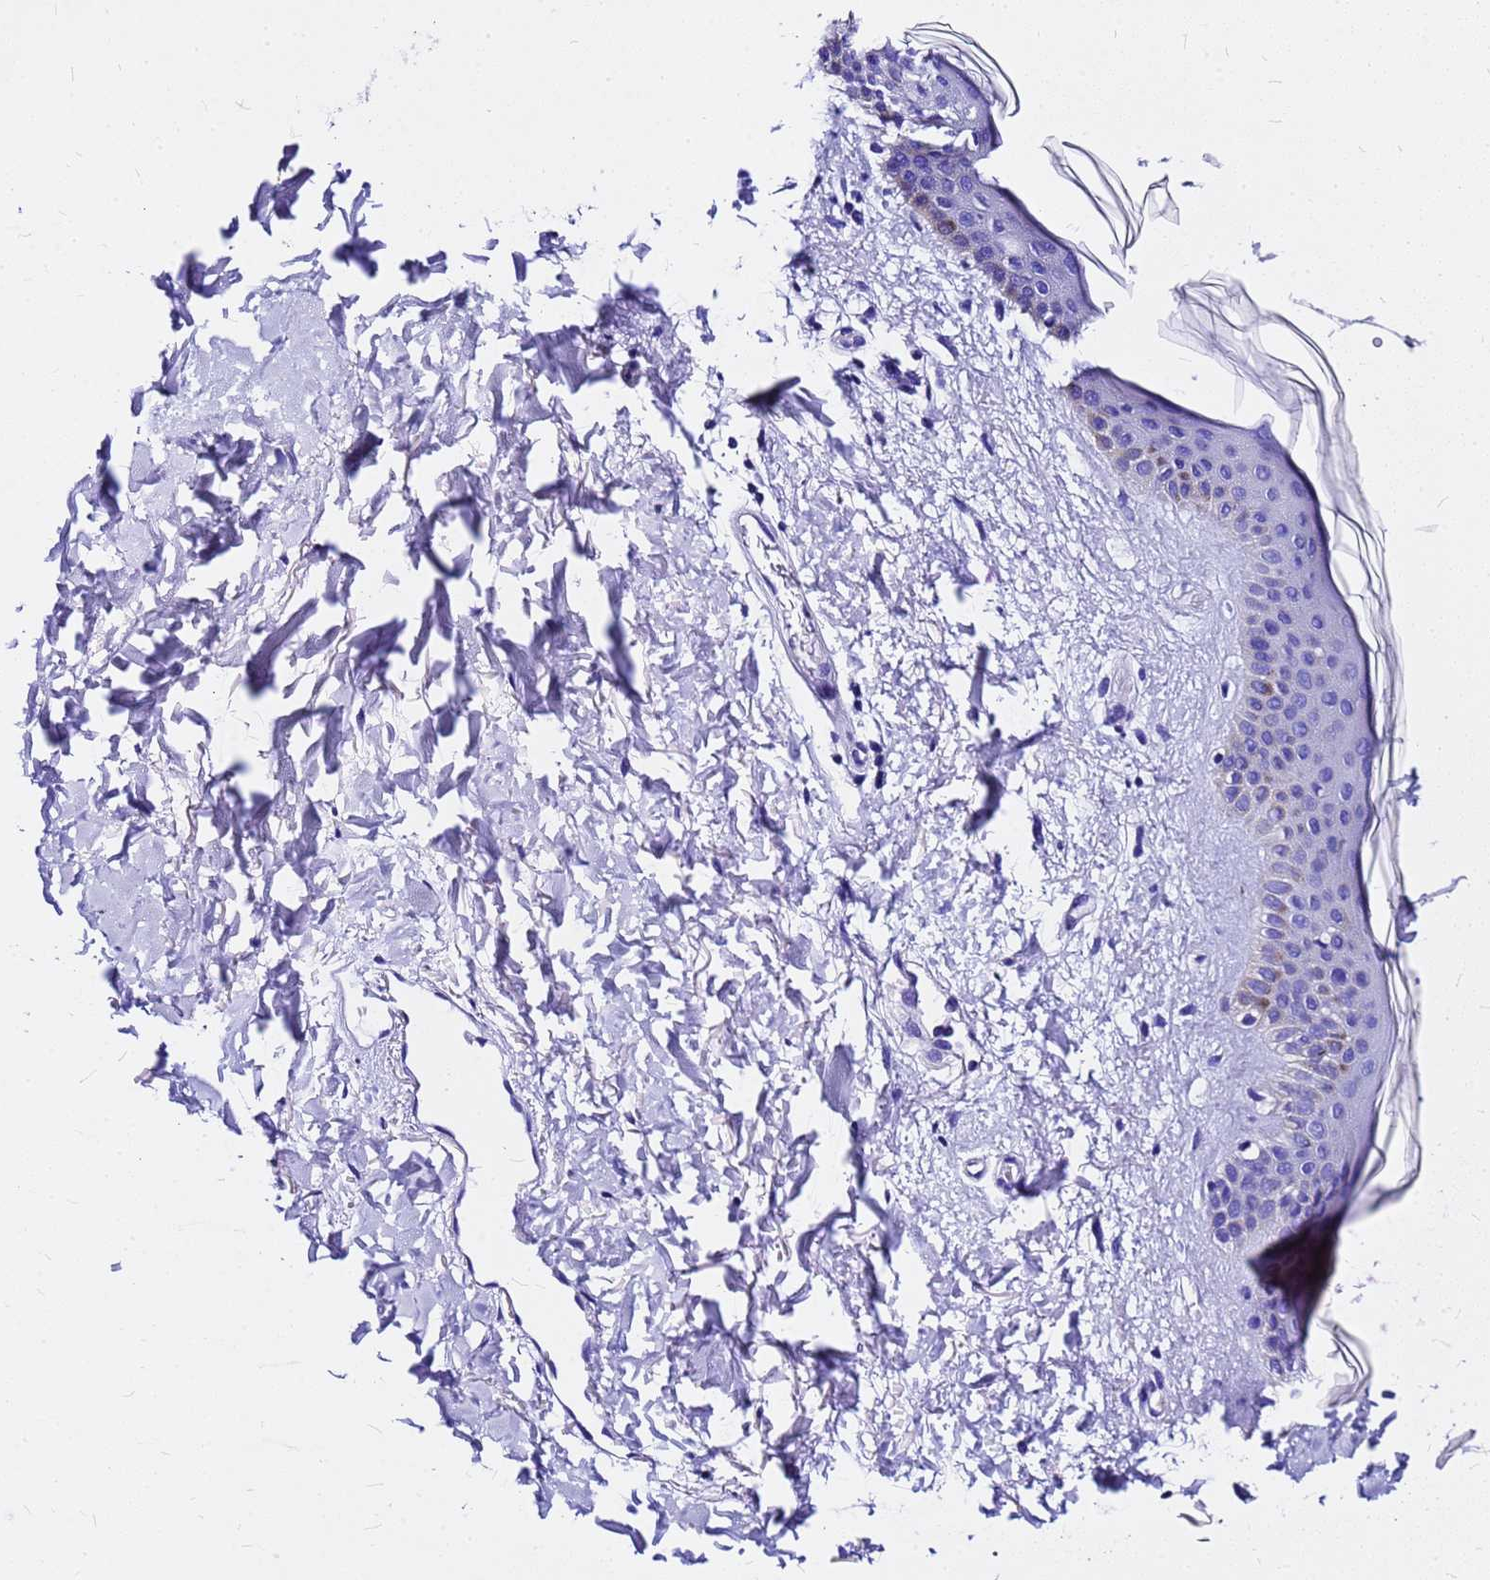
{"staining": {"intensity": "negative", "quantity": "none", "location": "none"}, "tissue": "skin", "cell_type": "Fibroblasts", "image_type": "normal", "snomed": [{"axis": "morphology", "description": "Normal tissue, NOS"}, {"axis": "topography", "description": "Skin"}], "caption": "A high-resolution image shows immunohistochemistry (IHC) staining of benign skin, which reveals no significant expression in fibroblasts. The staining is performed using DAB (3,3'-diaminobenzidine) brown chromogen with nuclei counter-stained in using hematoxylin.", "gene": "HERC4", "patient": {"sex": "female", "age": 58}}